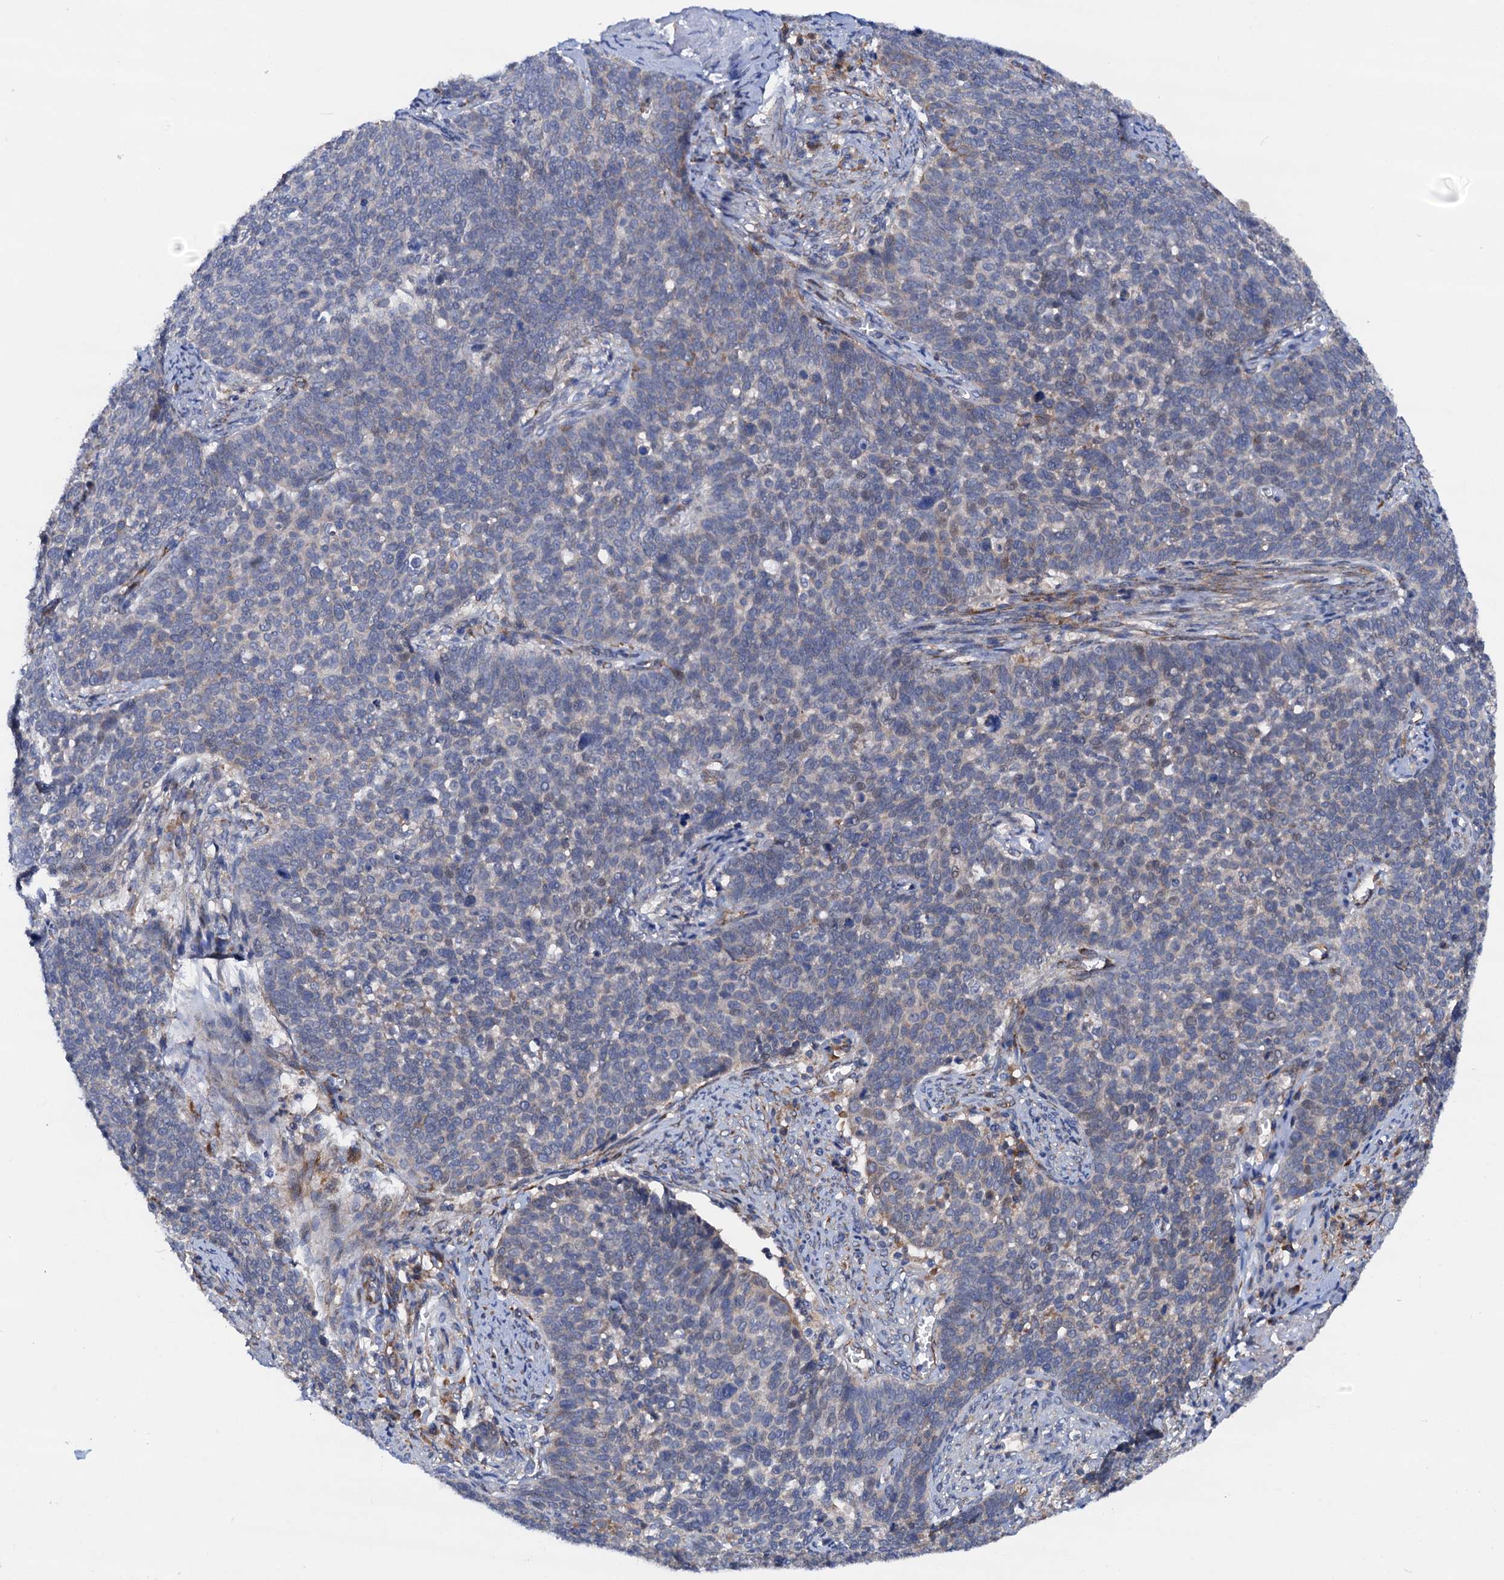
{"staining": {"intensity": "negative", "quantity": "none", "location": "none"}, "tissue": "cervical cancer", "cell_type": "Tumor cells", "image_type": "cancer", "snomed": [{"axis": "morphology", "description": "Squamous cell carcinoma, NOS"}, {"axis": "topography", "description": "Cervix"}], "caption": "Tumor cells are negative for protein expression in human squamous cell carcinoma (cervical).", "gene": "RASSF9", "patient": {"sex": "female", "age": 39}}